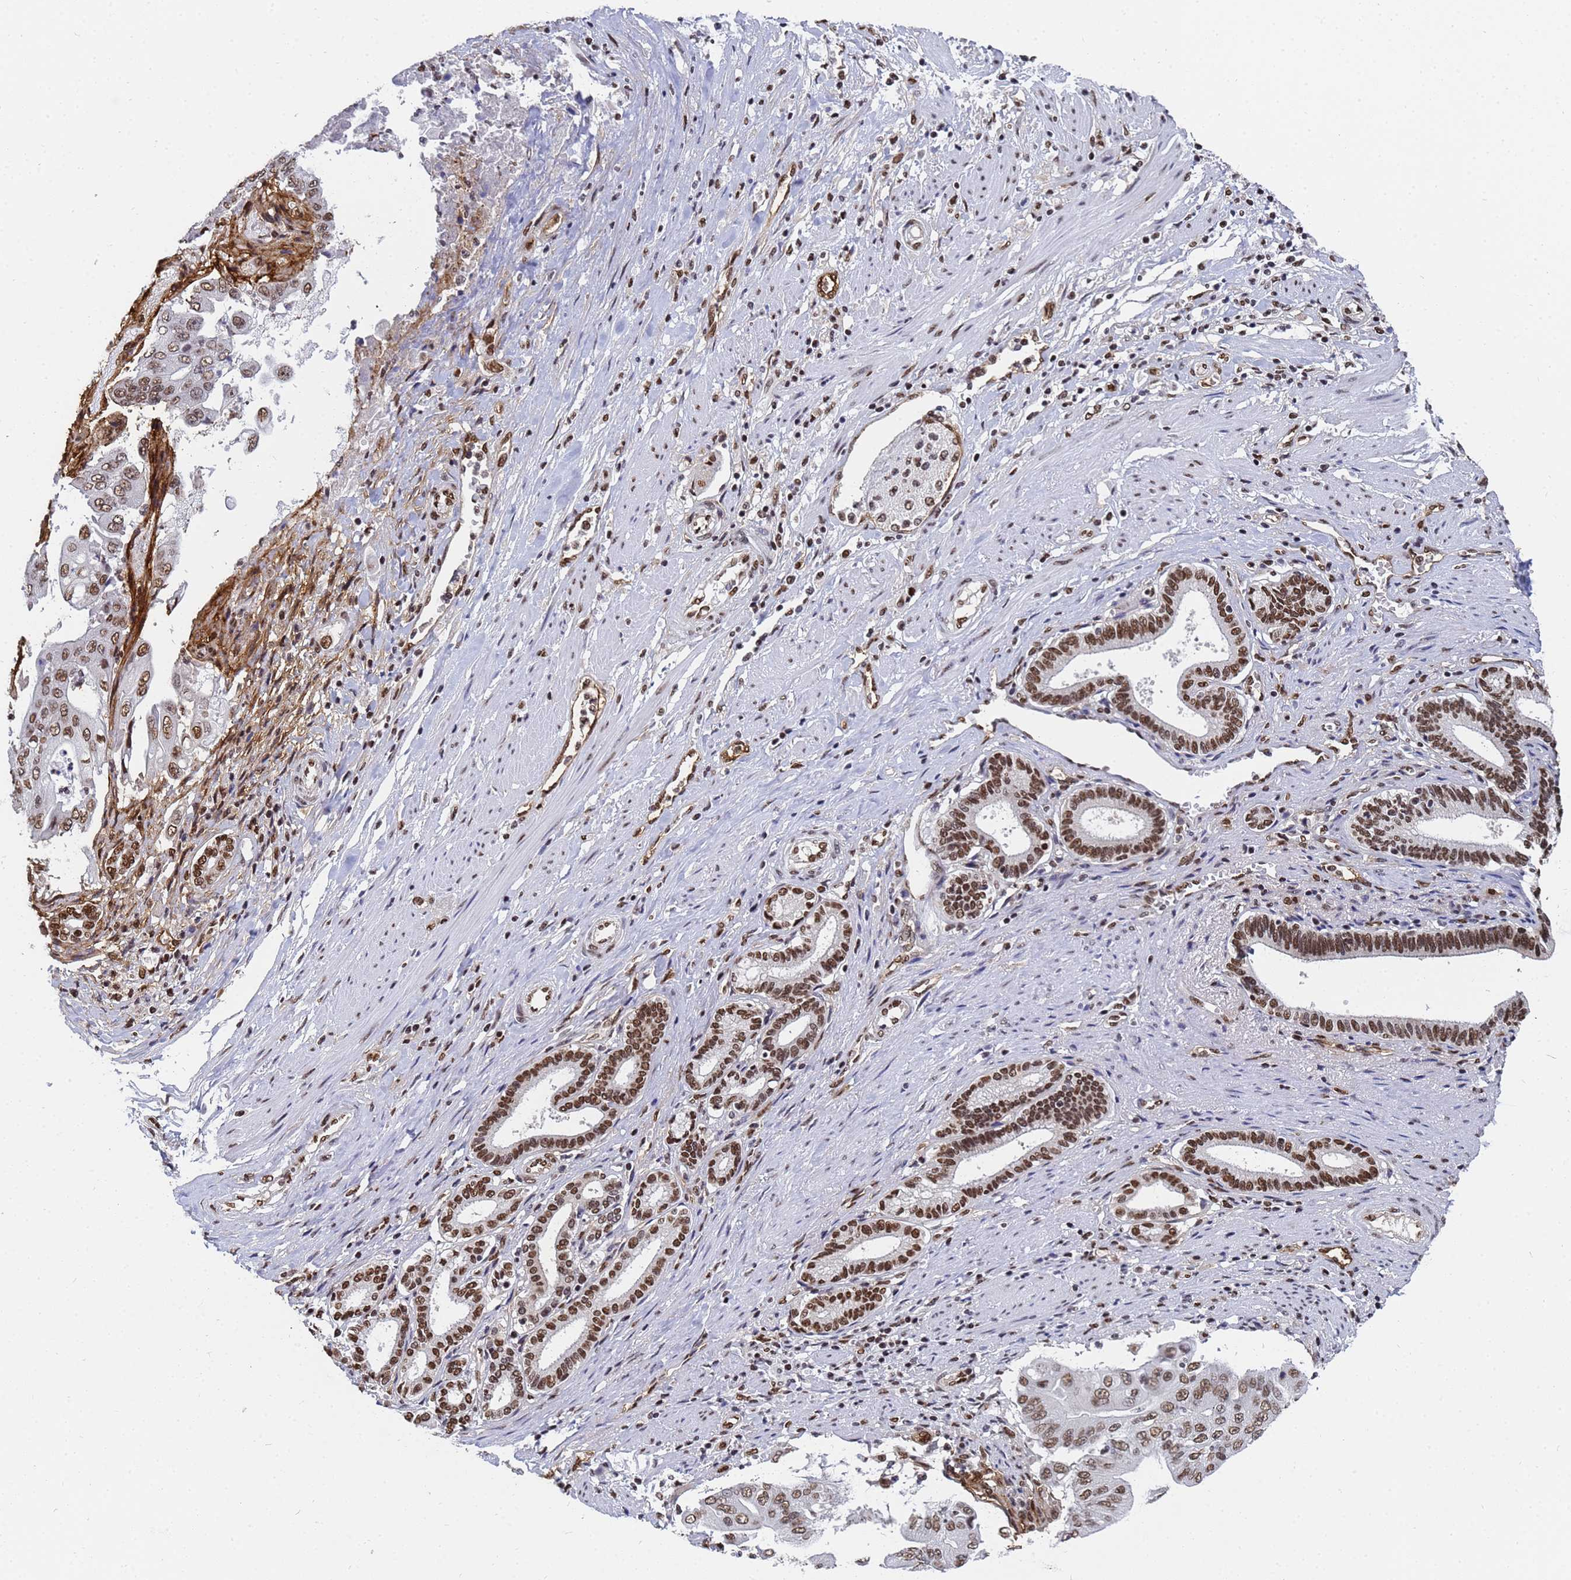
{"staining": {"intensity": "strong", "quantity": "25%-75%", "location": "nuclear"}, "tissue": "pancreatic cancer", "cell_type": "Tumor cells", "image_type": "cancer", "snomed": [{"axis": "morphology", "description": "Adenocarcinoma, NOS"}, {"axis": "topography", "description": "Pancreas"}], "caption": "Human pancreatic cancer stained for a protein (brown) demonstrates strong nuclear positive staining in approximately 25%-75% of tumor cells.", "gene": "RAVER2", "patient": {"sex": "female", "age": 77}}